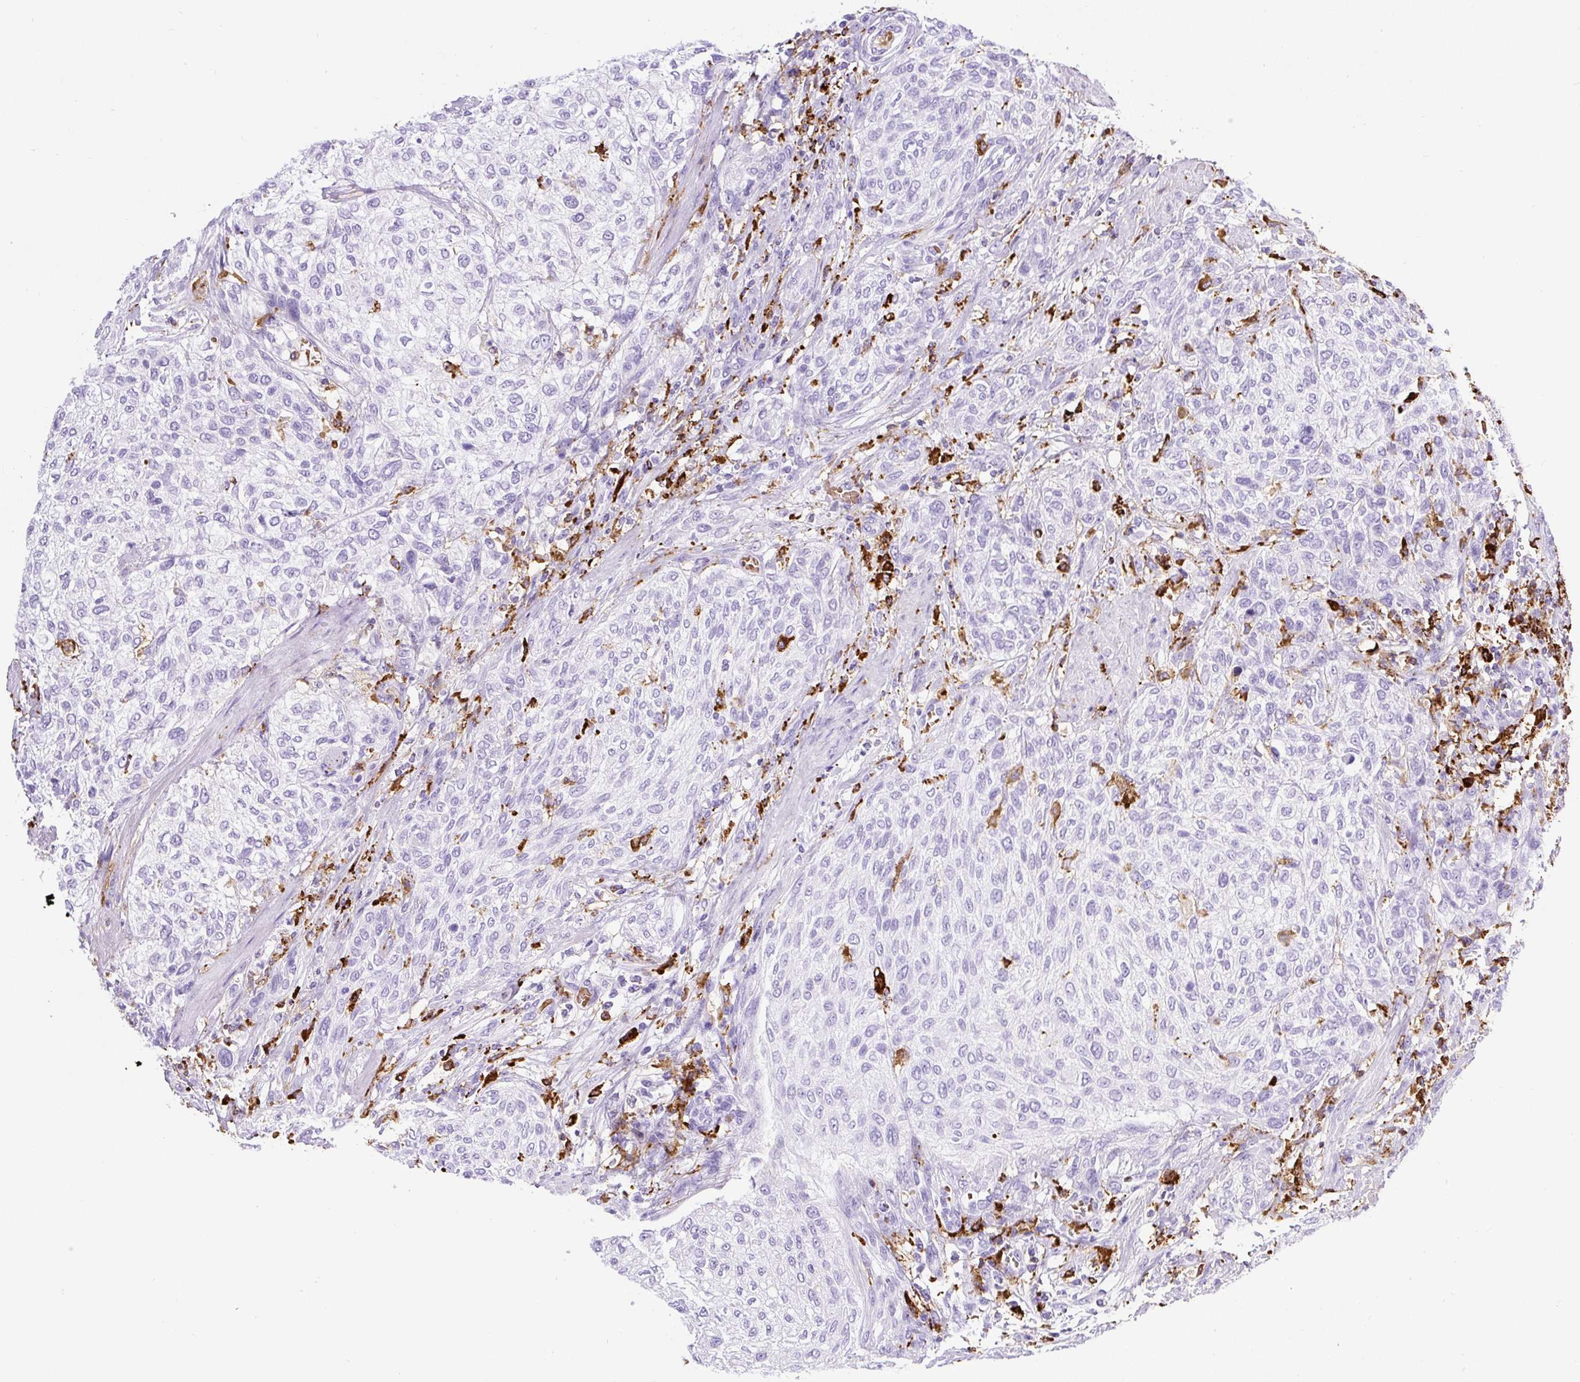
{"staining": {"intensity": "negative", "quantity": "none", "location": "none"}, "tissue": "urothelial cancer", "cell_type": "Tumor cells", "image_type": "cancer", "snomed": [{"axis": "morphology", "description": "Urothelial carcinoma, High grade"}, {"axis": "topography", "description": "Urinary bladder"}], "caption": "Tumor cells show no significant protein expression in urothelial carcinoma (high-grade).", "gene": "HLA-DRA", "patient": {"sex": "male", "age": 35}}